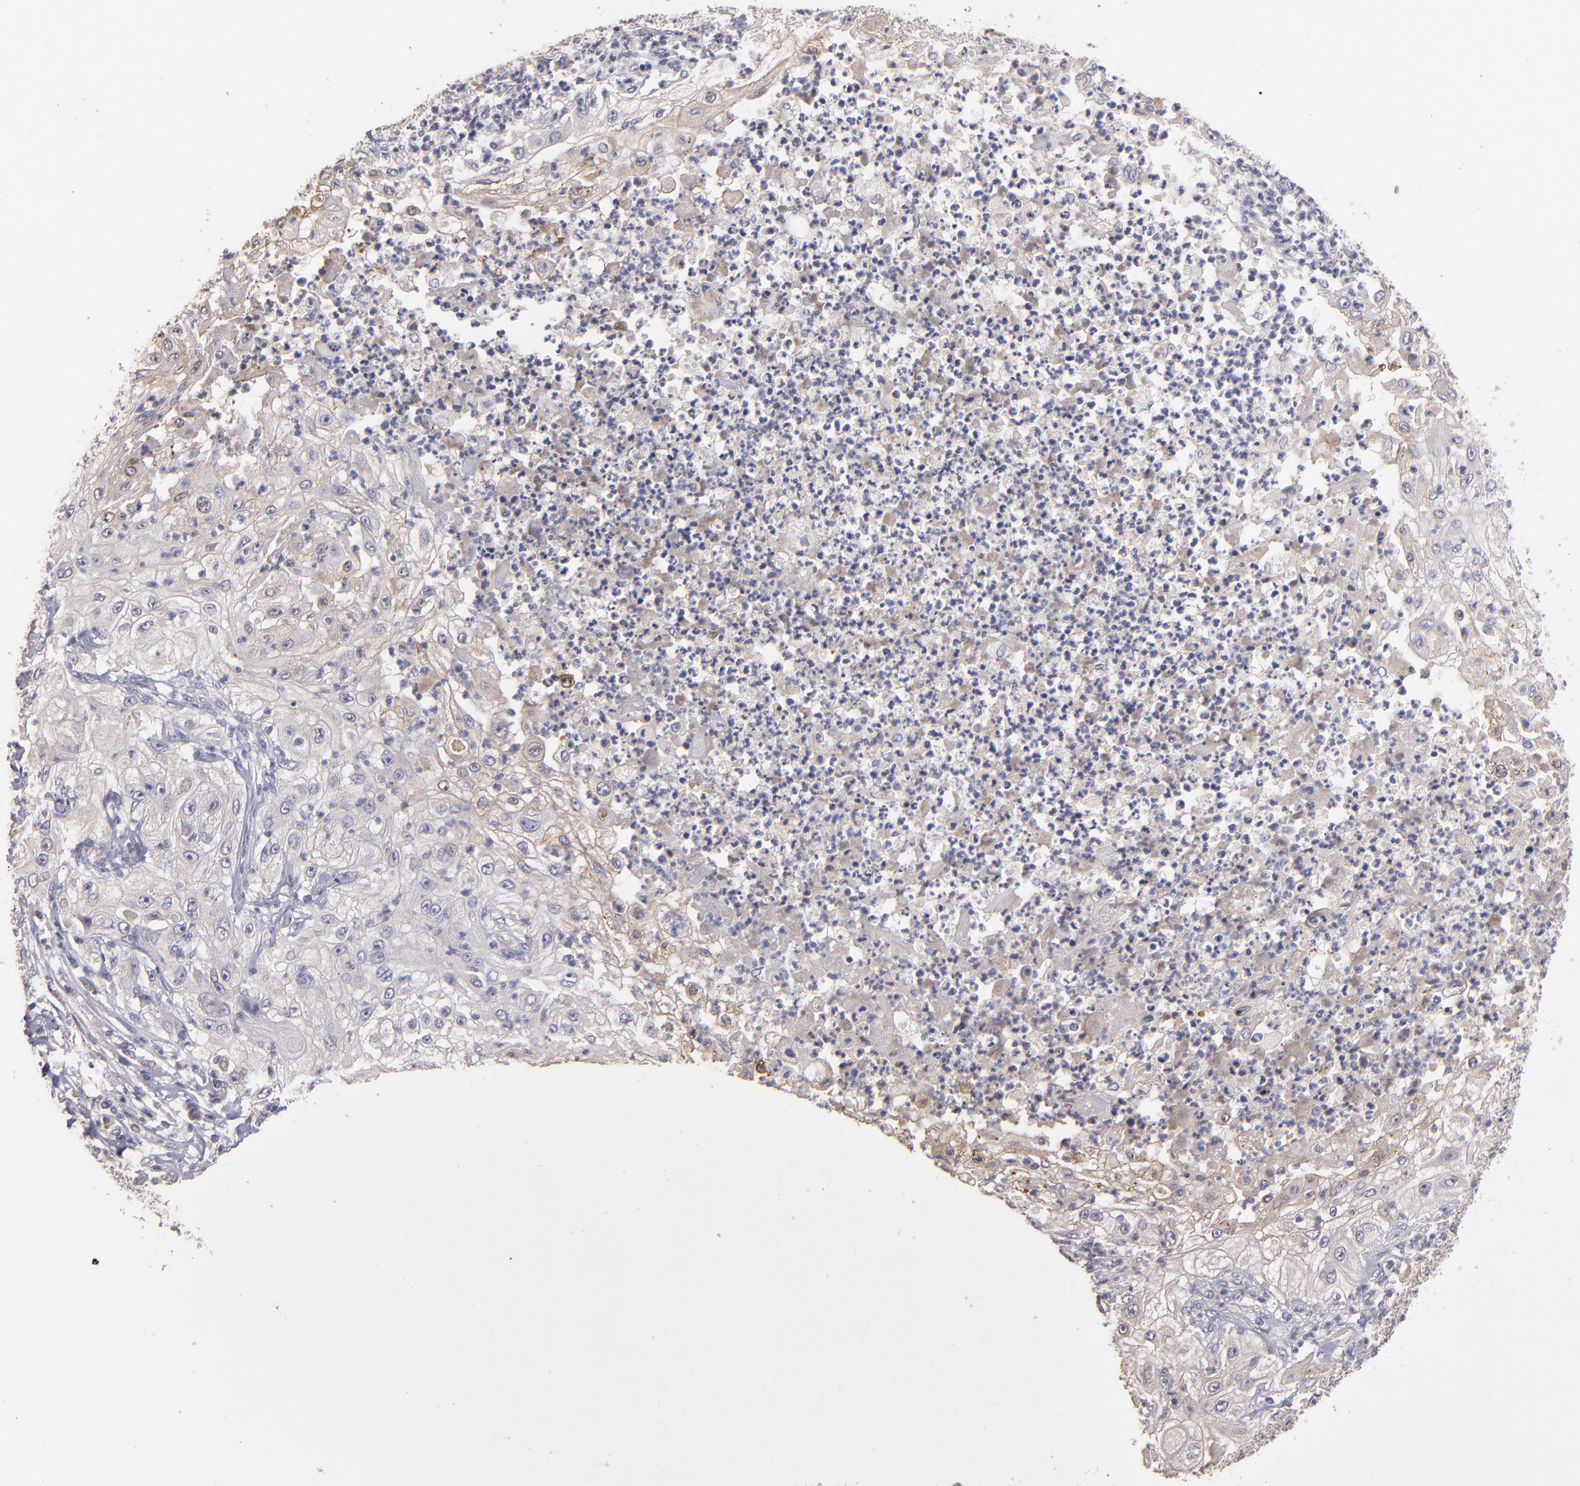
{"staining": {"intensity": "weak", "quantity": "25%-75%", "location": "cytoplasmic/membranous"}, "tissue": "lung cancer", "cell_type": "Tumor cells", "image_type": "cancer", "snomed": [{"axis": "morphology", "description": "Inflammation, NOS"}, {"axis": "morphology", "description": "Squamous cell carcinoma, NOS"}, {"axis": "topography", "description": "Lymph node"}, {"axis": "topography", "description": "Soft tissue"}, {"axis": "topography", "description": "Lung"}], "caption": "High-power microscopy captured an immunohistochemistry micrograph of lung cancer (squamous cell carcinoma), revealing weak cytoplasmic/membranous staining in approximately 25%-75% of tumor cells.", "gene": "GNAZ", "patient": {"sex": "male", "age": 66}}